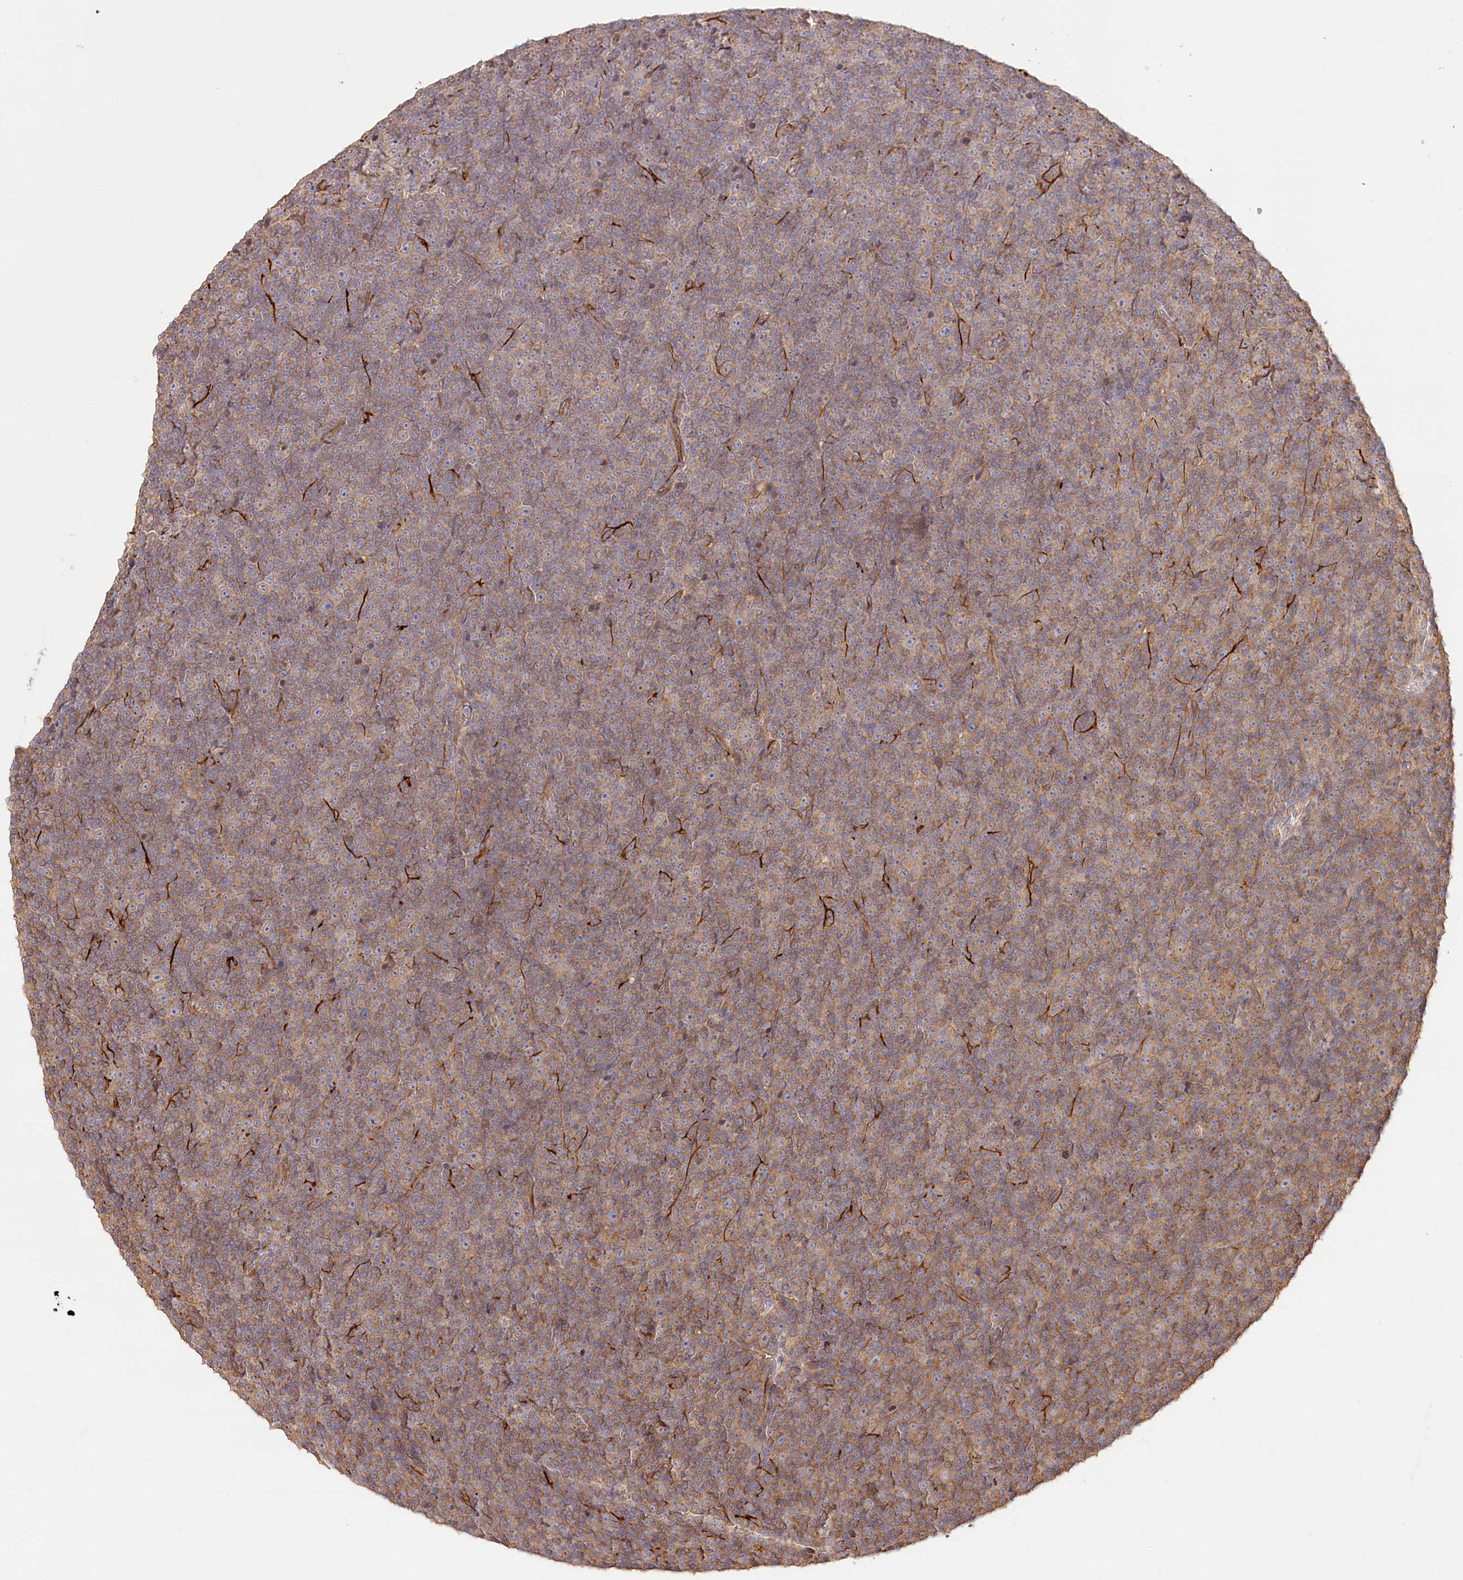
{"staining": {"intensity": "moderate", "quantity": ">75%", "location": "cytoplasmic/membranous"}, "tissue": "lymphoma", "cell_type": "Tumor cells", "image_type": "cancer", "snomed": [{"axis": "morphology", "description": "Malignant lymphoma, non-Hodgkin's type, Low grade"}, {"axis": "topography", "description": "Lymph node"}], "caption": "Lymphoma tissue displays moderate cytoplasmic/membranous staining in approximately >75% of tumor cells", "gene": "DMXL1", "patient": {"sex": "female", "age": 67}}